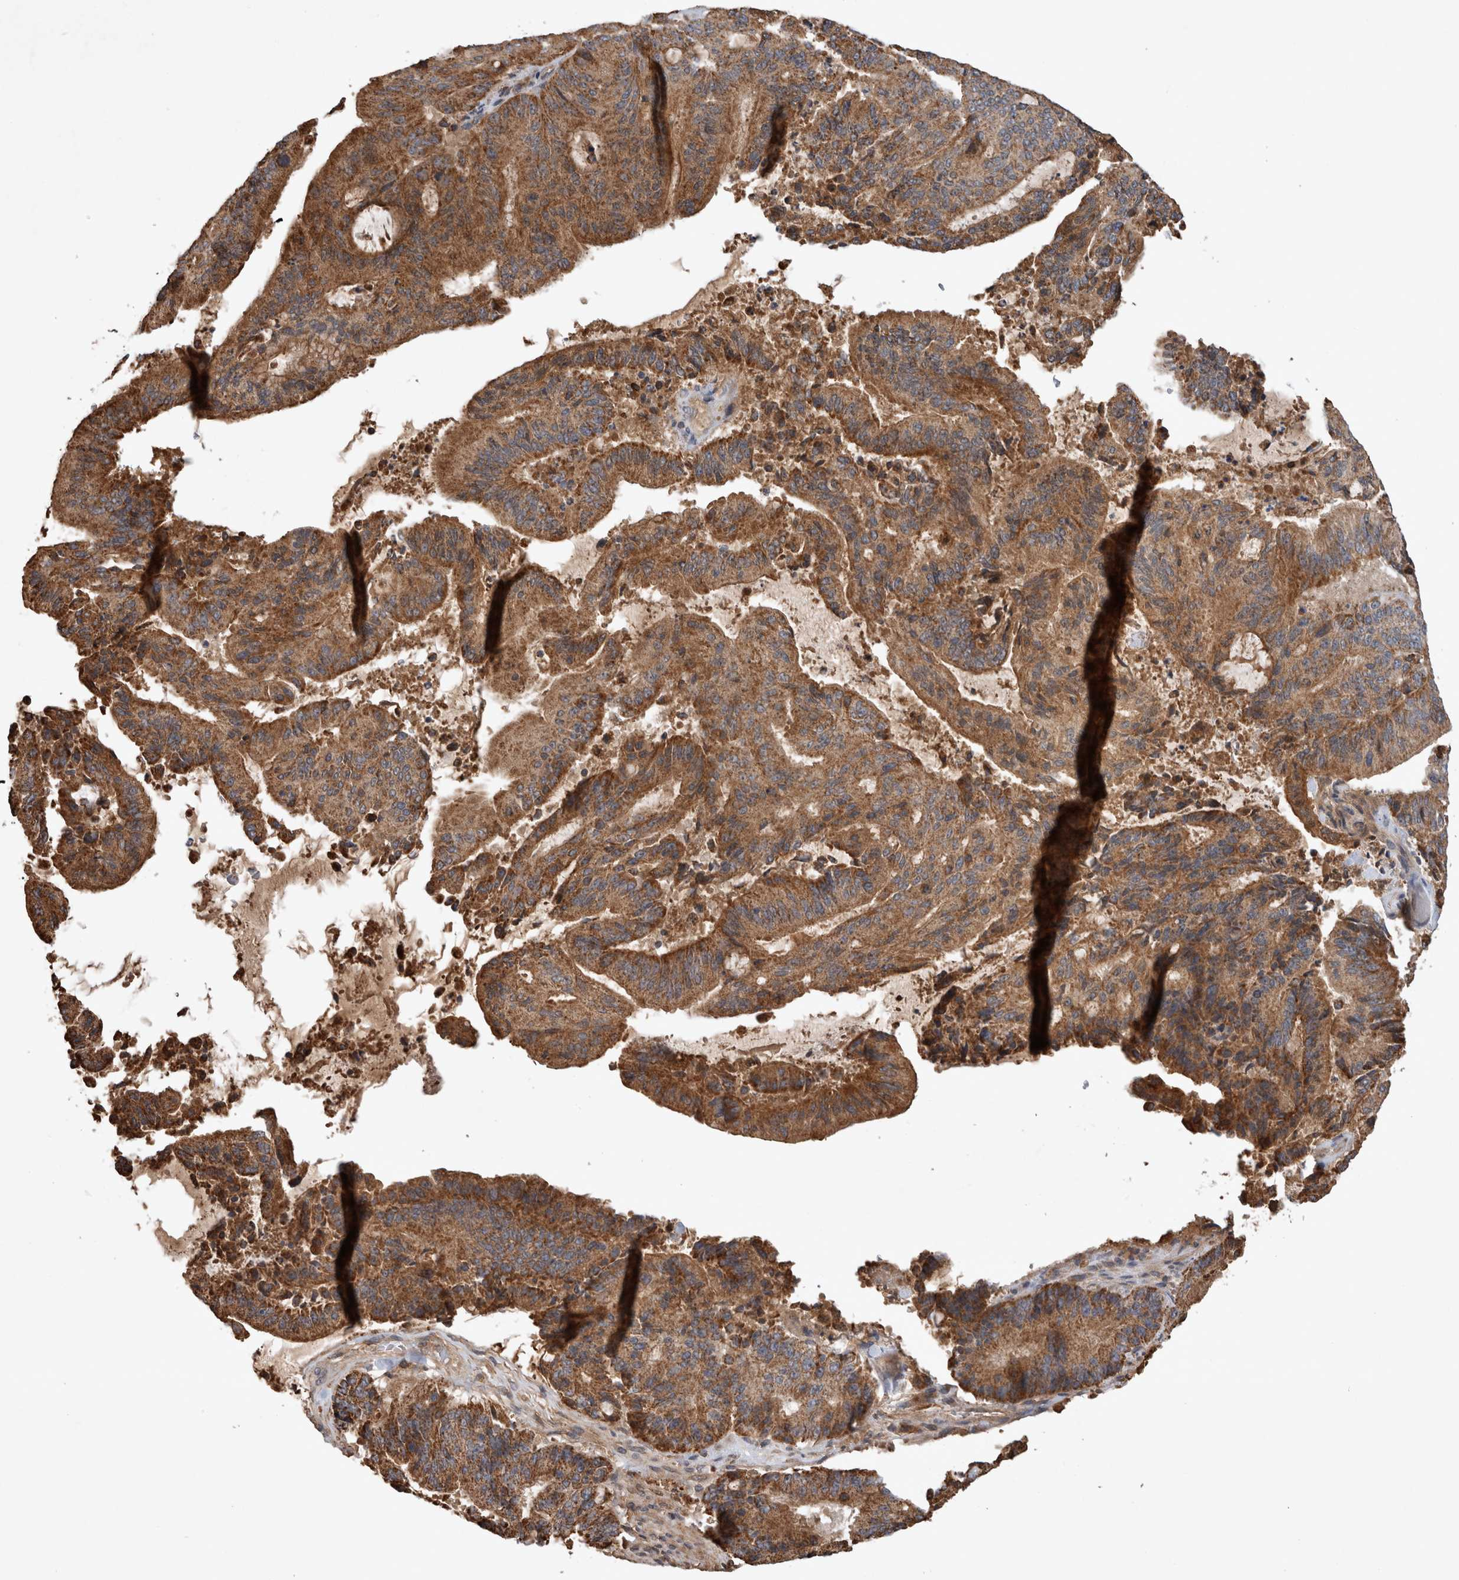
{"staining": {"intensity": "moderate", "quantity": ">75%", "location": "cytoplasmic/membranous"}, "tissue": "liver cancer", "cell_type": "Tumor cells", "image_type": "cancer", "snomed": [{"axis": "morphology", "description": "Normal tissue, NOS"}, {"axis": "morphology", "description": "Cholangiocarcinoma"}, {"axis": "topography", "description": "Liver"}, {"axis": "topography", "description": "Peripheral nerve tissue"}], "caption": "Immunohistochemical staining of human cholangiocarcinoma (liver) demonstrates medium levels of moderate cytoplasmic/membranous staining in about >75% of tumor cells. (DAB IHC with brightfield microscopy, high magnification).", "gene": "SERAC1", "patient": {"sex": "female", "age": 73}}